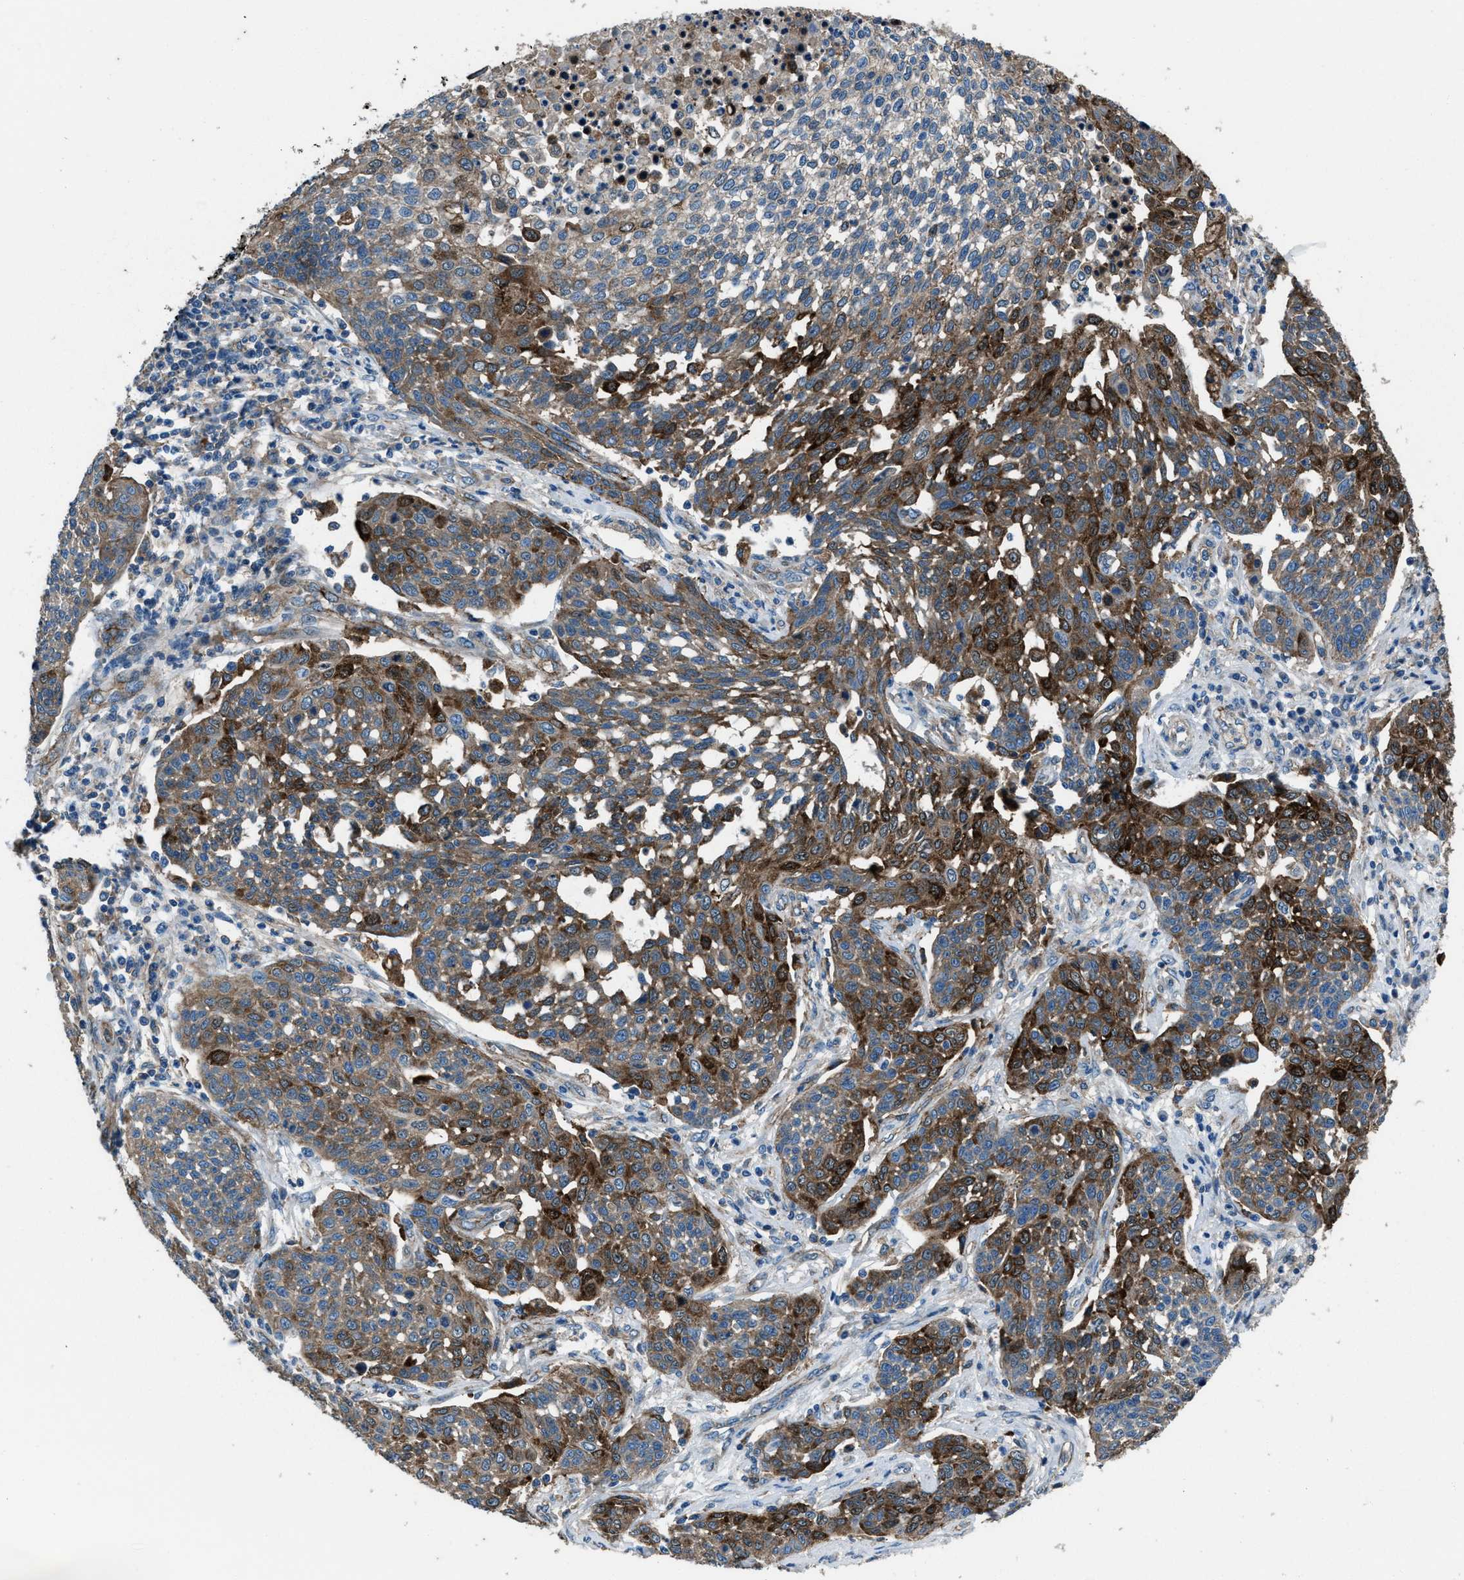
{"staining": {"intensity": "strong", "quantity": ">75%", "location": "cytoplasmic/membranous"}, "tissue": "cervical cancer", "cell_type": "Tumor cells", "image_type": "cancer", "snomed": [{"axis": "morphology", "description": "Squamous cell carcinoma, NOS"}, {"axis": "topography", "description": "Cervix"}], "caption": "Human cervical cancer stained with a brown dye reveals strong cytoplasmic/membranous positive staining in about >75% of tumor cells.", "gene": "SVIL", "patient": {"sex": "female", "age": 34}}